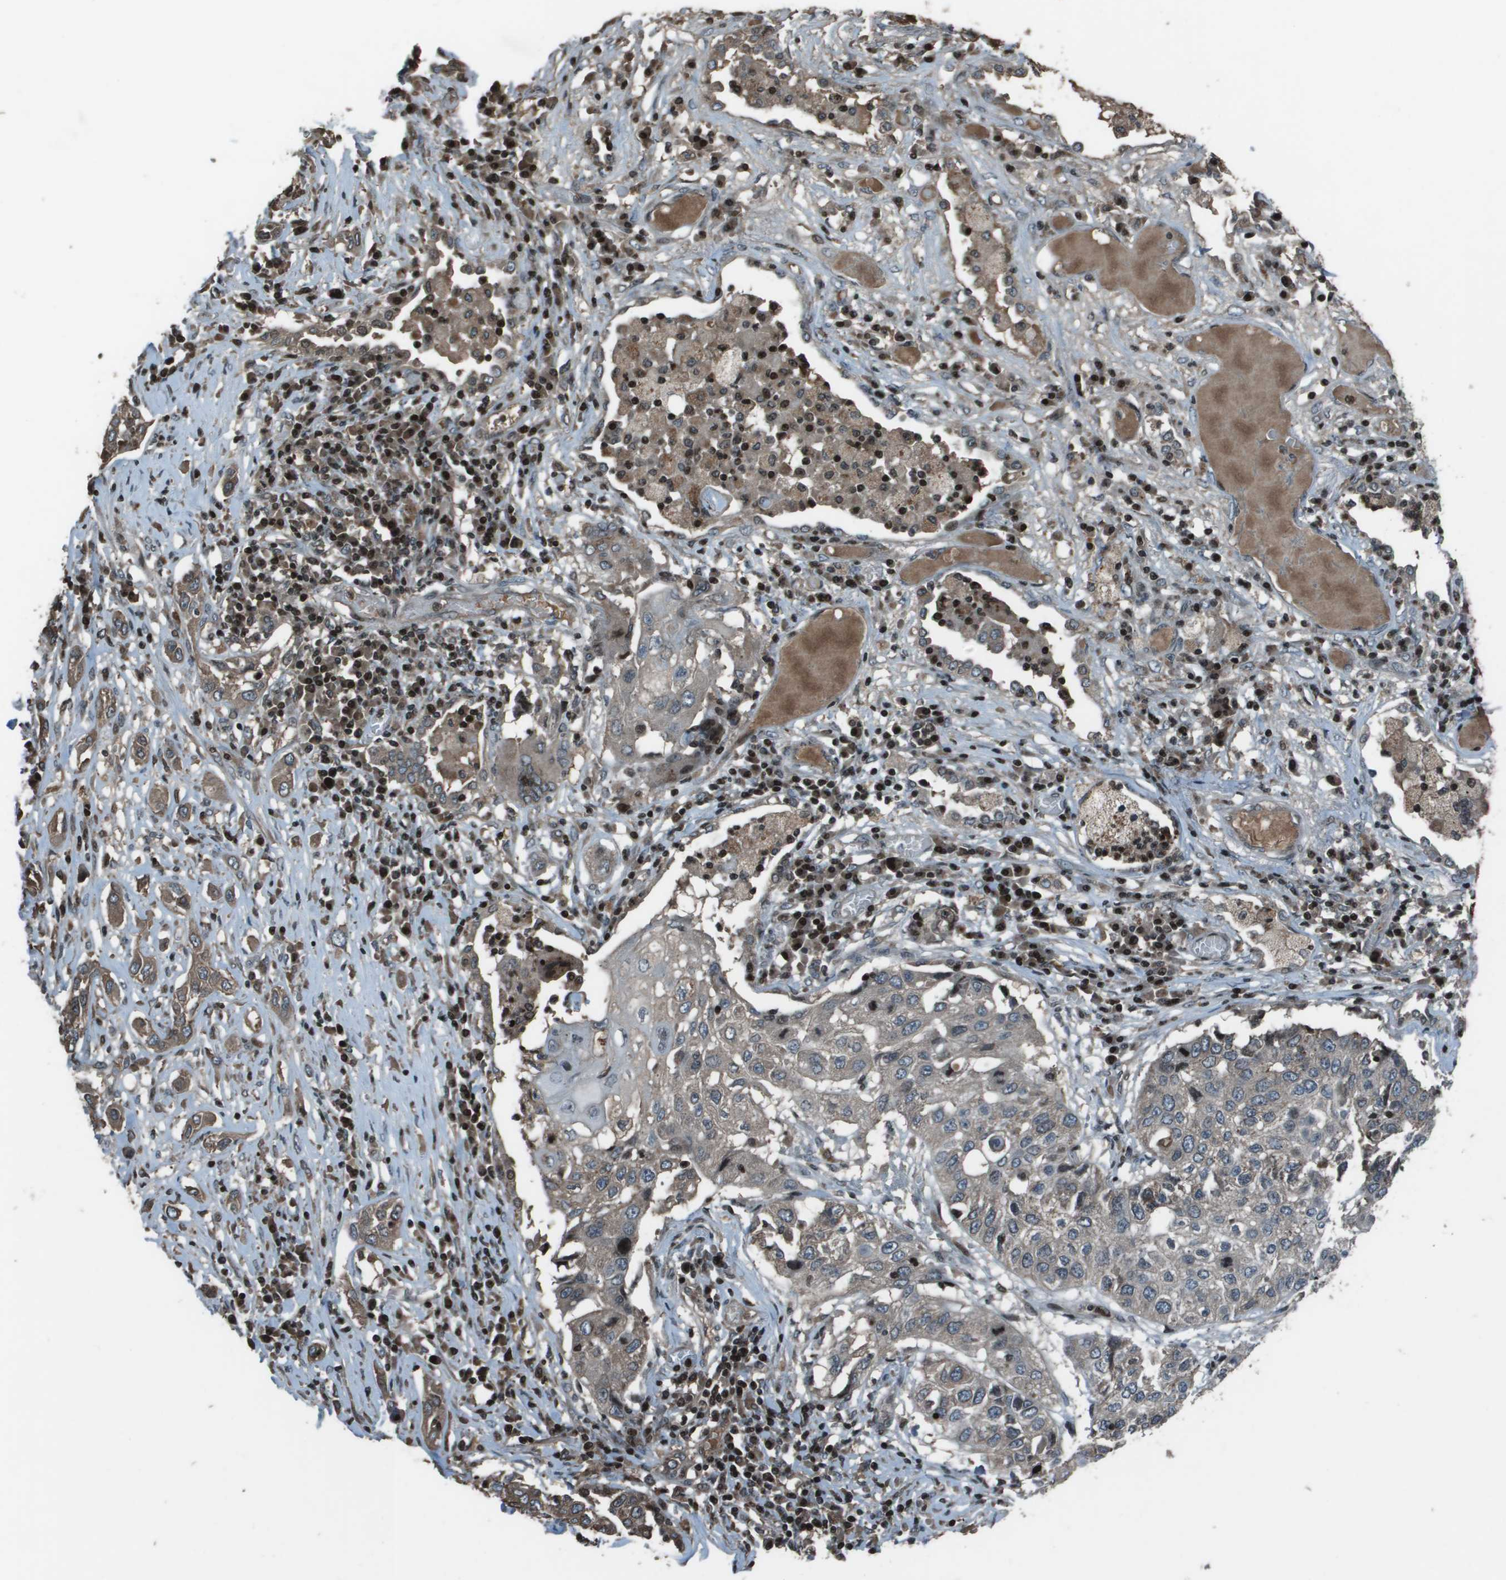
{"staining": {"intensity": "moderate", "quantity": "25%-75%", "location": "cytoplasmic/membranous"}, "tissue": "lung cancer", "cell_type": "Tumor cells", "image_type": "cancer", "snomed": [{"axis": "morphology", "description": "Squamous cell carcinoma, NOS"}, {"axis": "topography", "description": "Lung"}], "caption": "Protein expression analysis of lung cancer exhibits moderate cytoplasmic/membranous expression in about 25%-75% of tumor cells. (brown staining indicates protein expression, while blue staining denotes nuclei).", "gene": "CXCL12", "patient": {"sex": "male", "age": 71}}